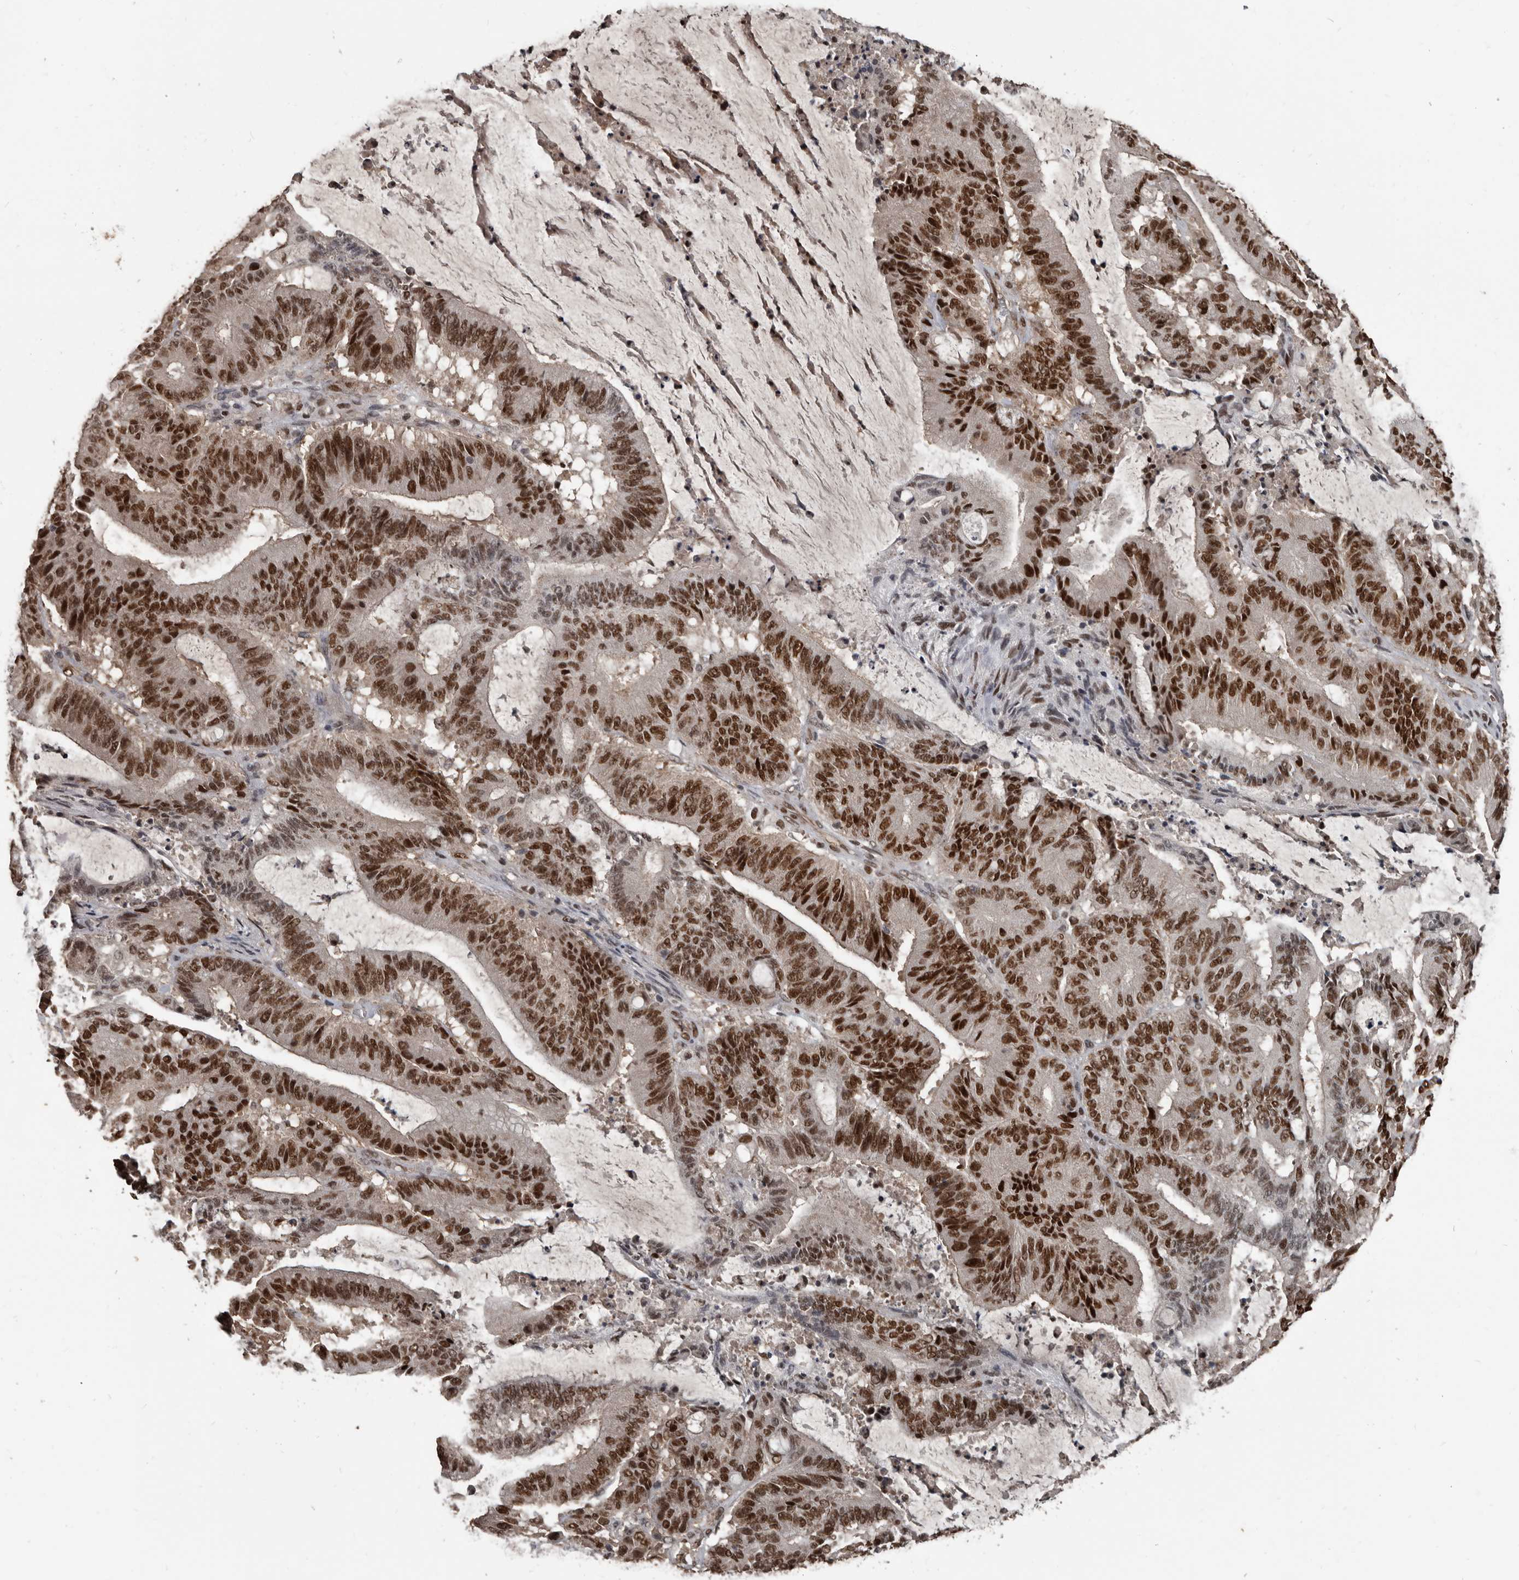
{"staining": {"intensity": "strong", "quantity": ">75%", "location": "nuclear"}, "tissue": "liver cancer", "cell_type": "Tumor cells", "image_type": "cancer", "snomed": [{"axis": "morphology", "description": "Normal tissue, NOS"}, {"axis": "morphology", "description": "Cholangiocarcinoma"}, {"axis": "topography", "description": "Liver"}, {"axis": "topography", "description": "Peripheral nerve tissue"}], "caption": "A brown stain shows strong nuclear expression of a protein in liver cancer (cholangiocarcinoma) tumor cells. (Stains: DAB in brown, nuclei in blue, Microscopy: brightfield microscopy at high magnification).", "gene": "CHD1L", "patient": {"sex": "female", "age": 73}}